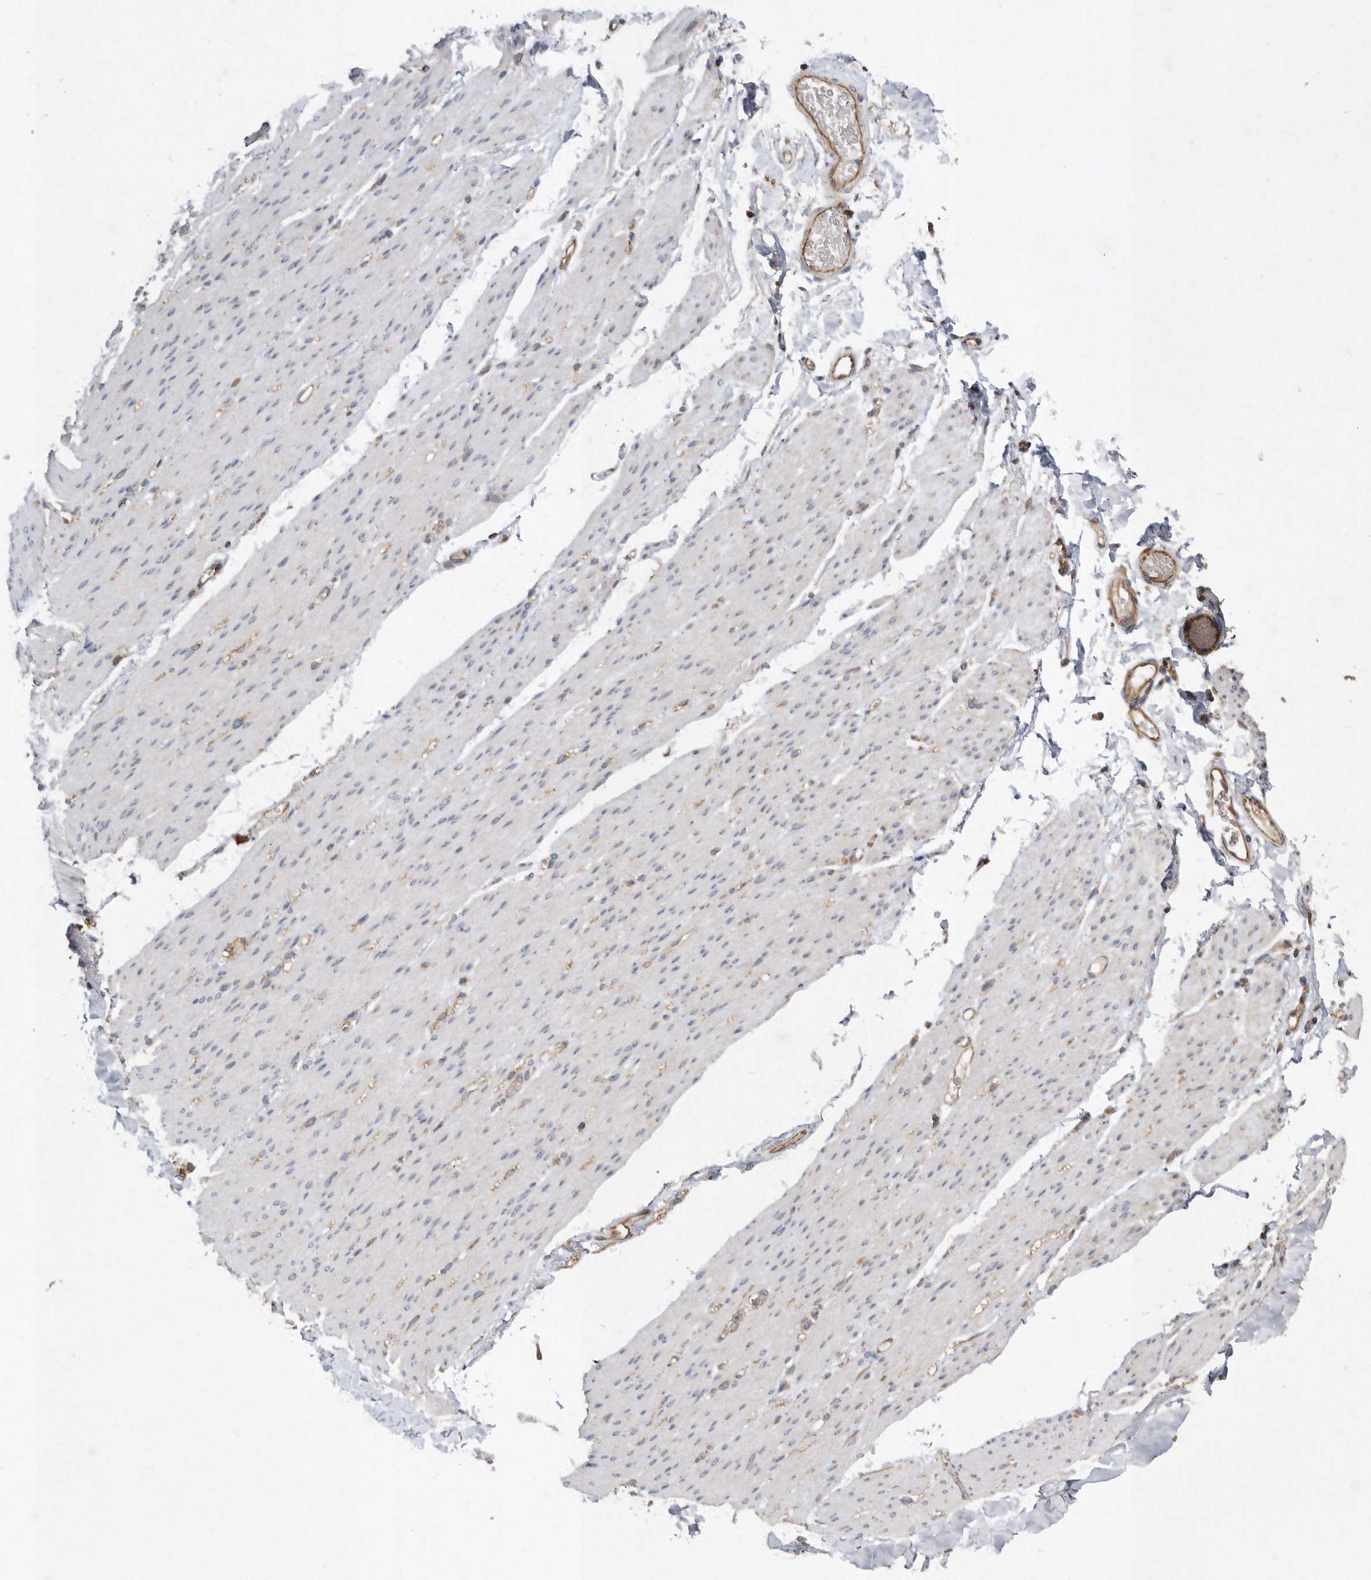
{"staining": {"intensity": "negative", "quantity": "none", "location": "none"}, "tissue": "smooth muscle", "cell_type": "Smooth muscle cells", "image_type": "normal", "snomed": [{"axis": "morphology", "description": "Normal tissue, NOS"}, {"axis": "topography", "description": "Colon"}, {"axis": "topography", "description": "Peripheral nerve tissue"}], "caption": "Smooth muscle stained for a protein using immunohistochemistry (IHC) shows no expression smooth muscle cells.", "gene": "PON2", "patient": {"sex": "female", "age": 61}}